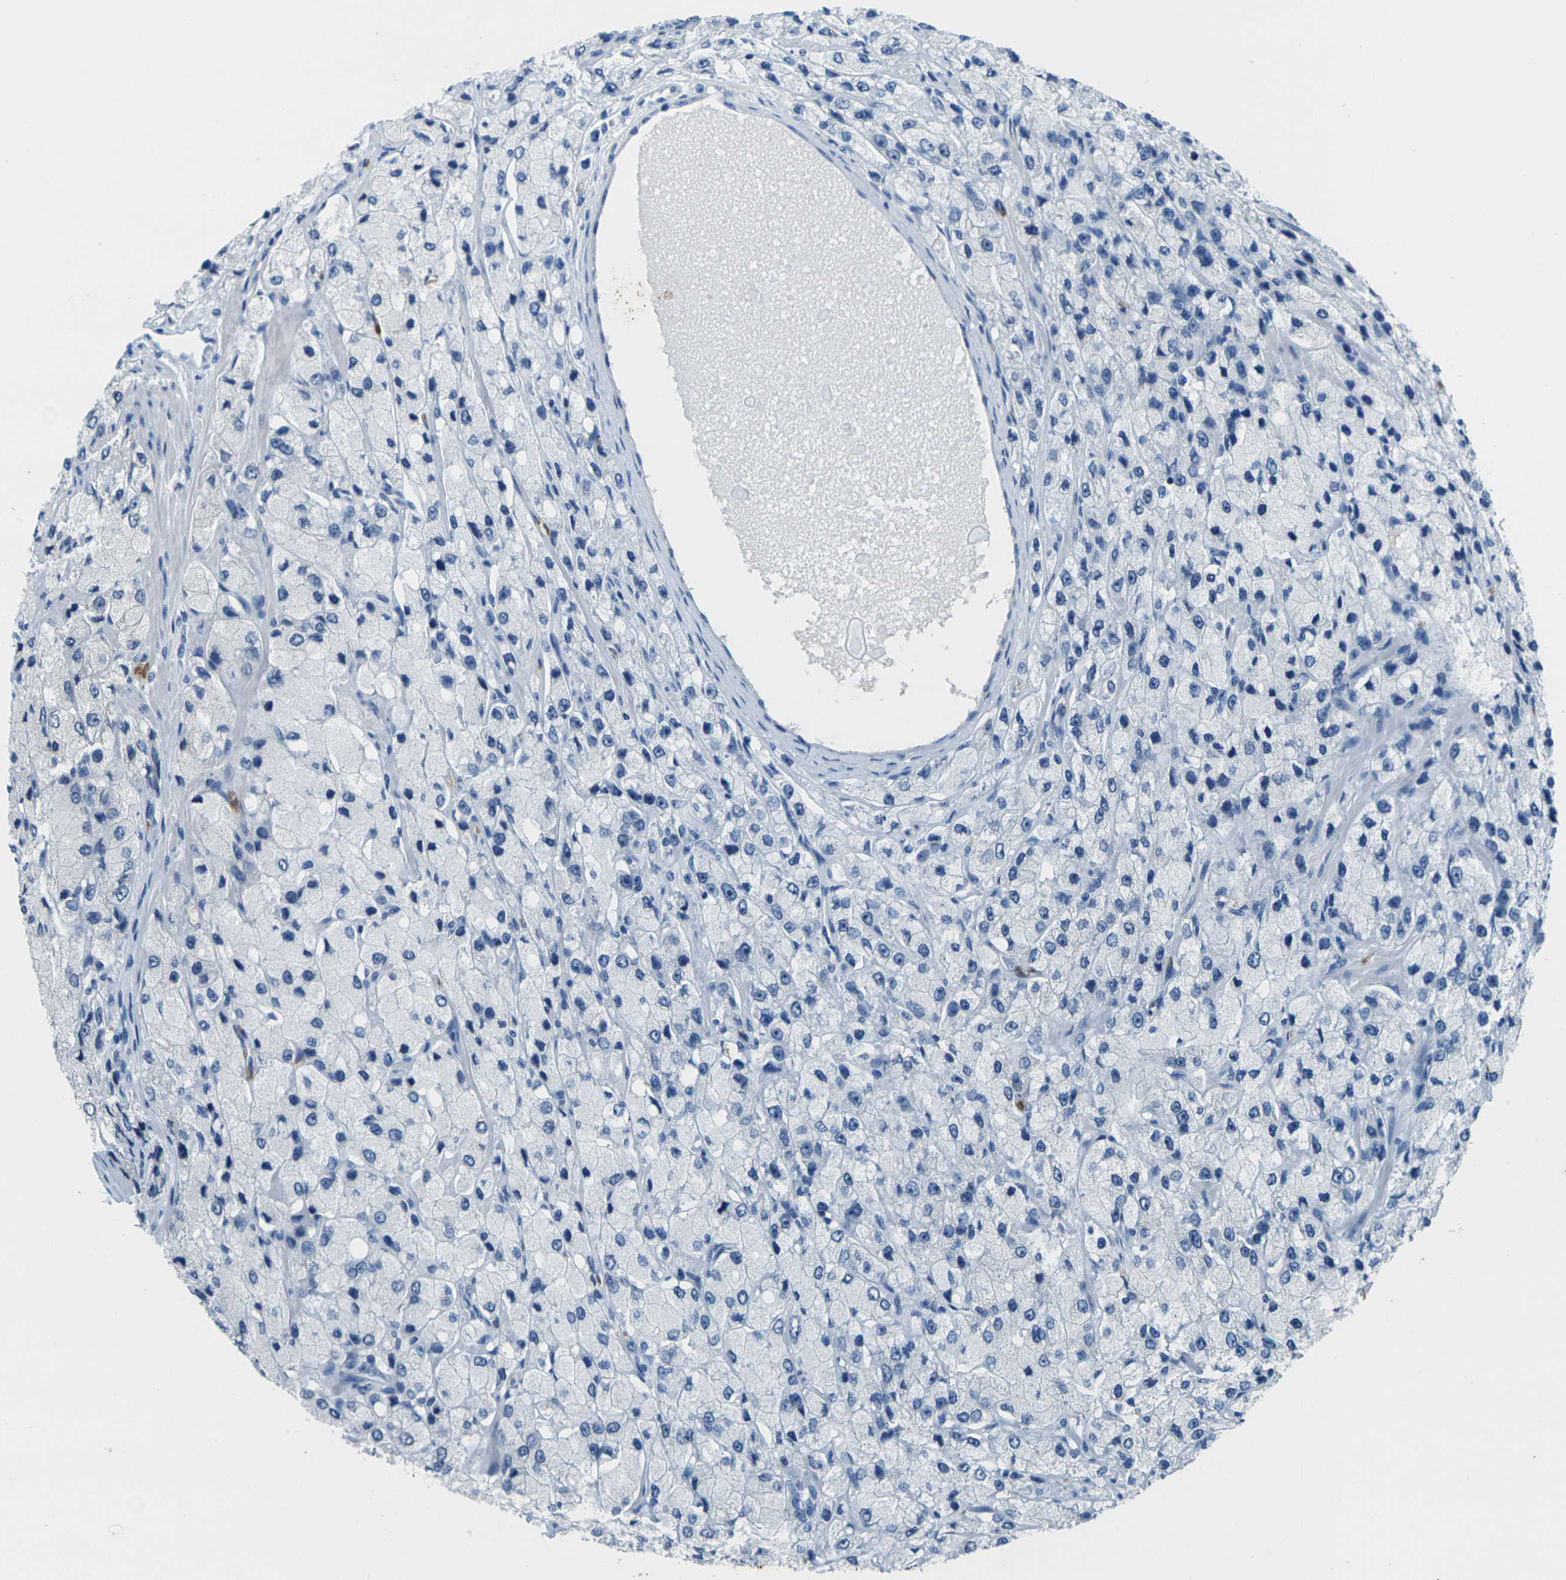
{"staining": {"intensity": "negative", "quantity": "none", "location": "none"}, "tissue": "prostate cancer", "cell_type": "Tumor cells", "image_type": "cancer", "snomed": [{"axis": "morphology", "description": "Adenocarcinoma, High grade"}, {"axis": "topography", "description": "Prostate"}], "caption": "Image shows no significant protein positivity in tumor cells of prostate cancer.", "gene": "HBB", "patient": {"sex": "male", "age": 58}}